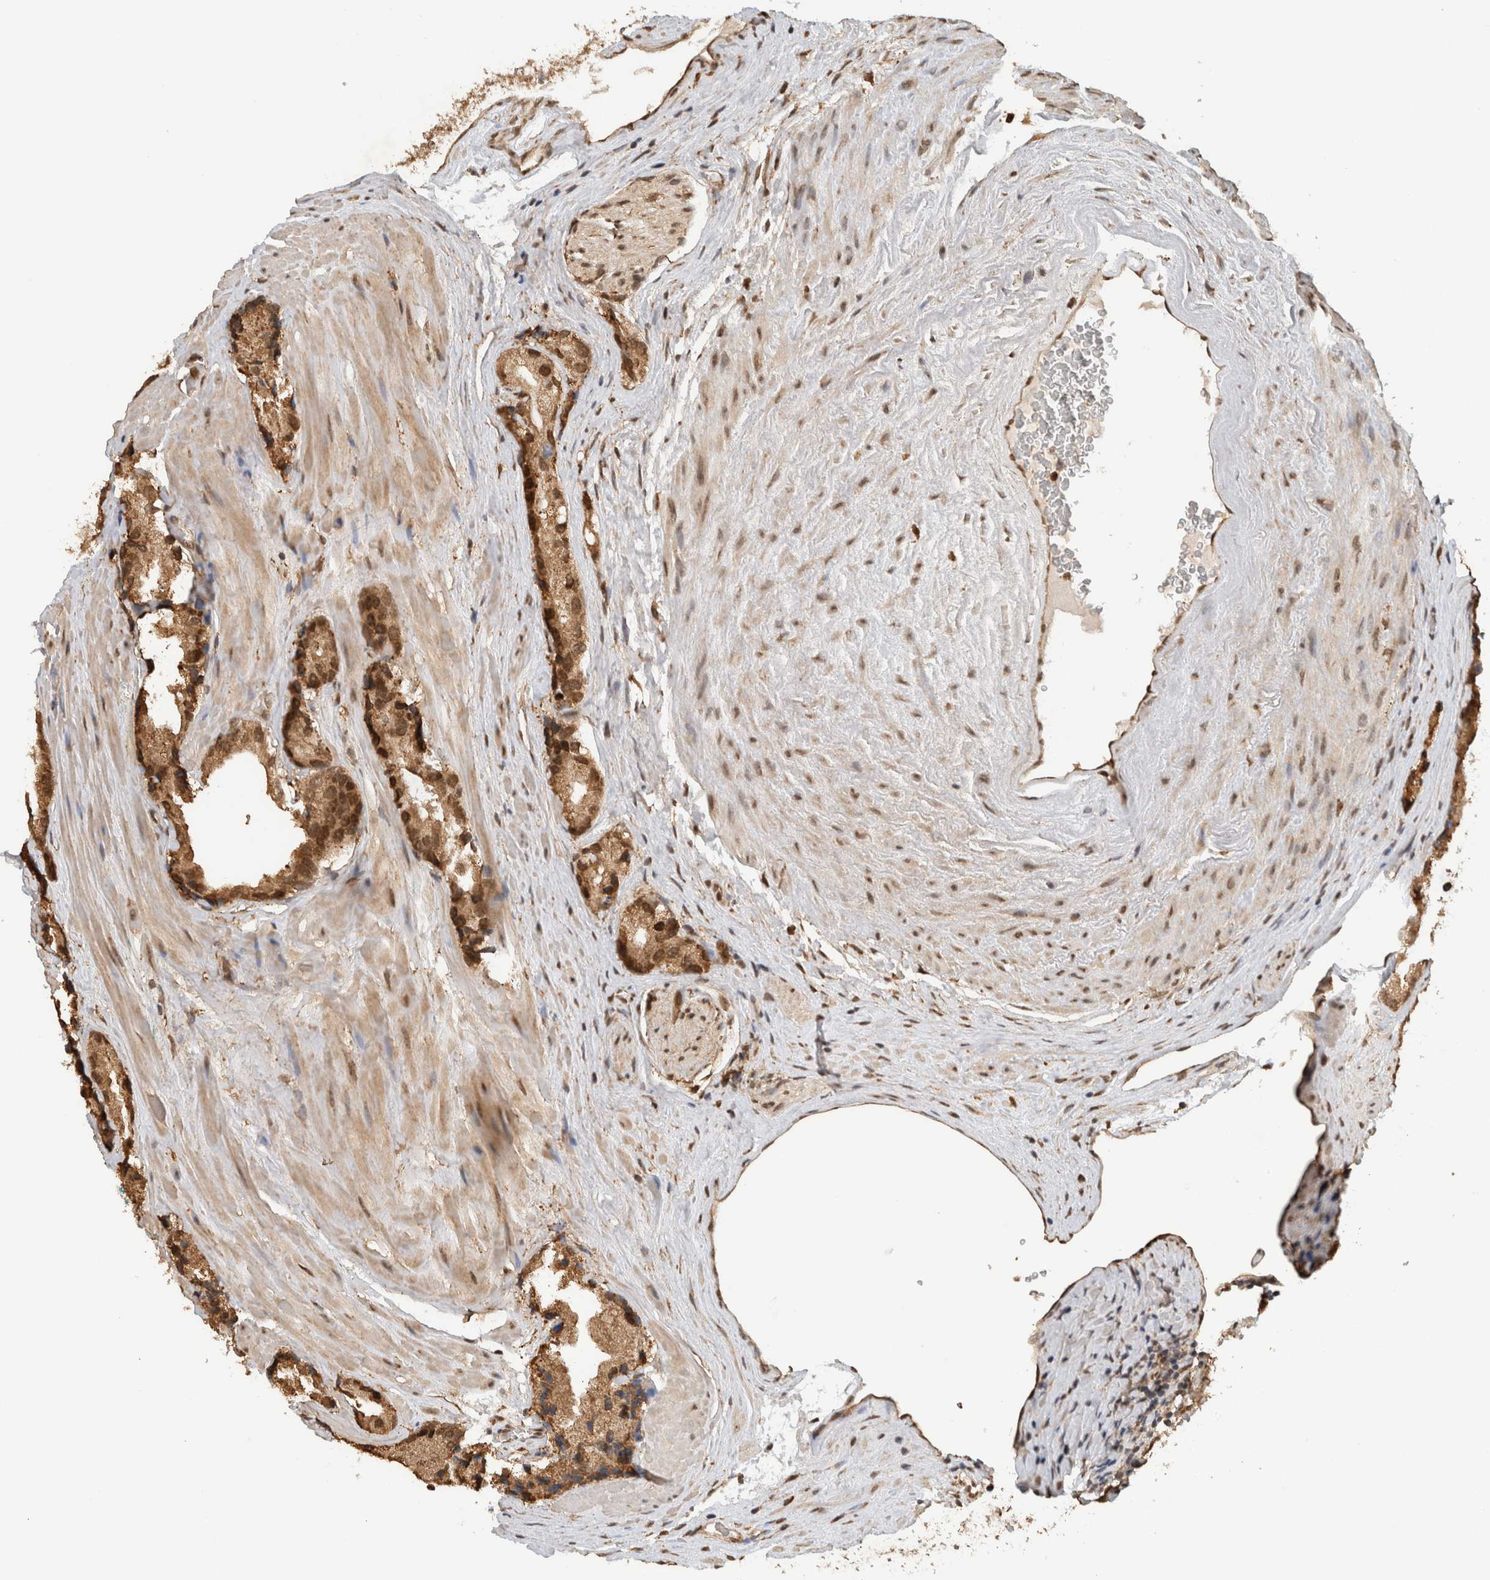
{"staining": {"intensity": "moderate", "quantity": ">75%", "location": "cytoplasmic/membranous,nuclear"}, "tissue": "prostate cancer", "cell_type": "Tumor cells", "image_type": "cancer", "snomed": [{"axis": "morphology", "description": "Adenocarcinoma, High grade"}, {"axis": "topography", "description": "Prostate"}], "caption": "Immunohistochemical staining of prostate cancer exhibits moderate cytoplasmic/membranous and nuclear protein expression in approximately >75% of tumor cells.", "gene": "C1orf21", "patient": {"sex": "male", "age": 63}}